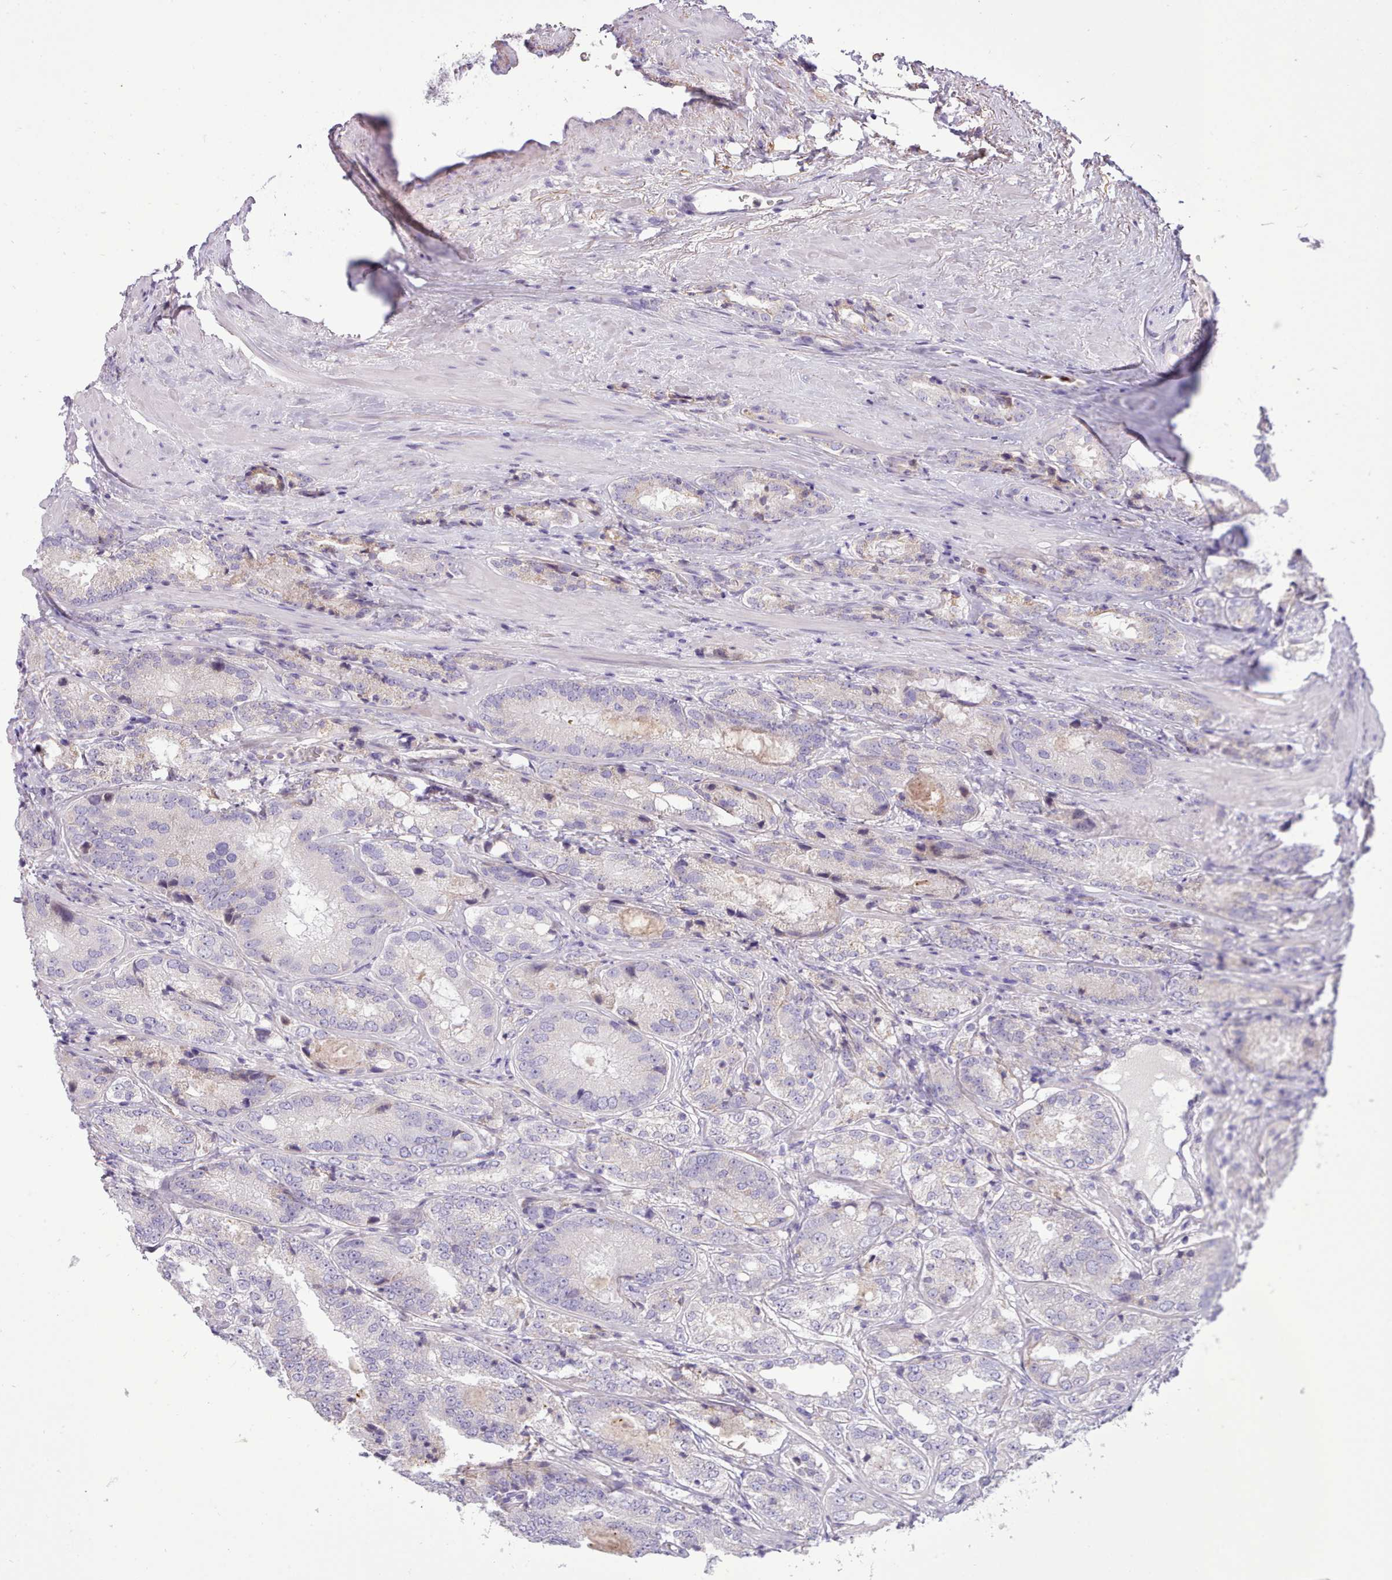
{"staining": {"intensity": "negative", "quantity": "none", "location": "none"}, "tissue": "prostate cancer", "cell_type": "Tumor cells", "image_type": "cancer", "snomed": [{"axis": "morphology", "description": "Adenocarcinoma, High grade"}, {"axis": "topography", "description": "Prostate"}], "caption": "A high-resolution histopathology image shows immunohistochemistry staining of adenocarcinoma (high-grade) (prostate), which exhibits no significant staining in tumor cells.", "gene": "CYP2A13", "patient": {"sex": "male", "age": 63}}